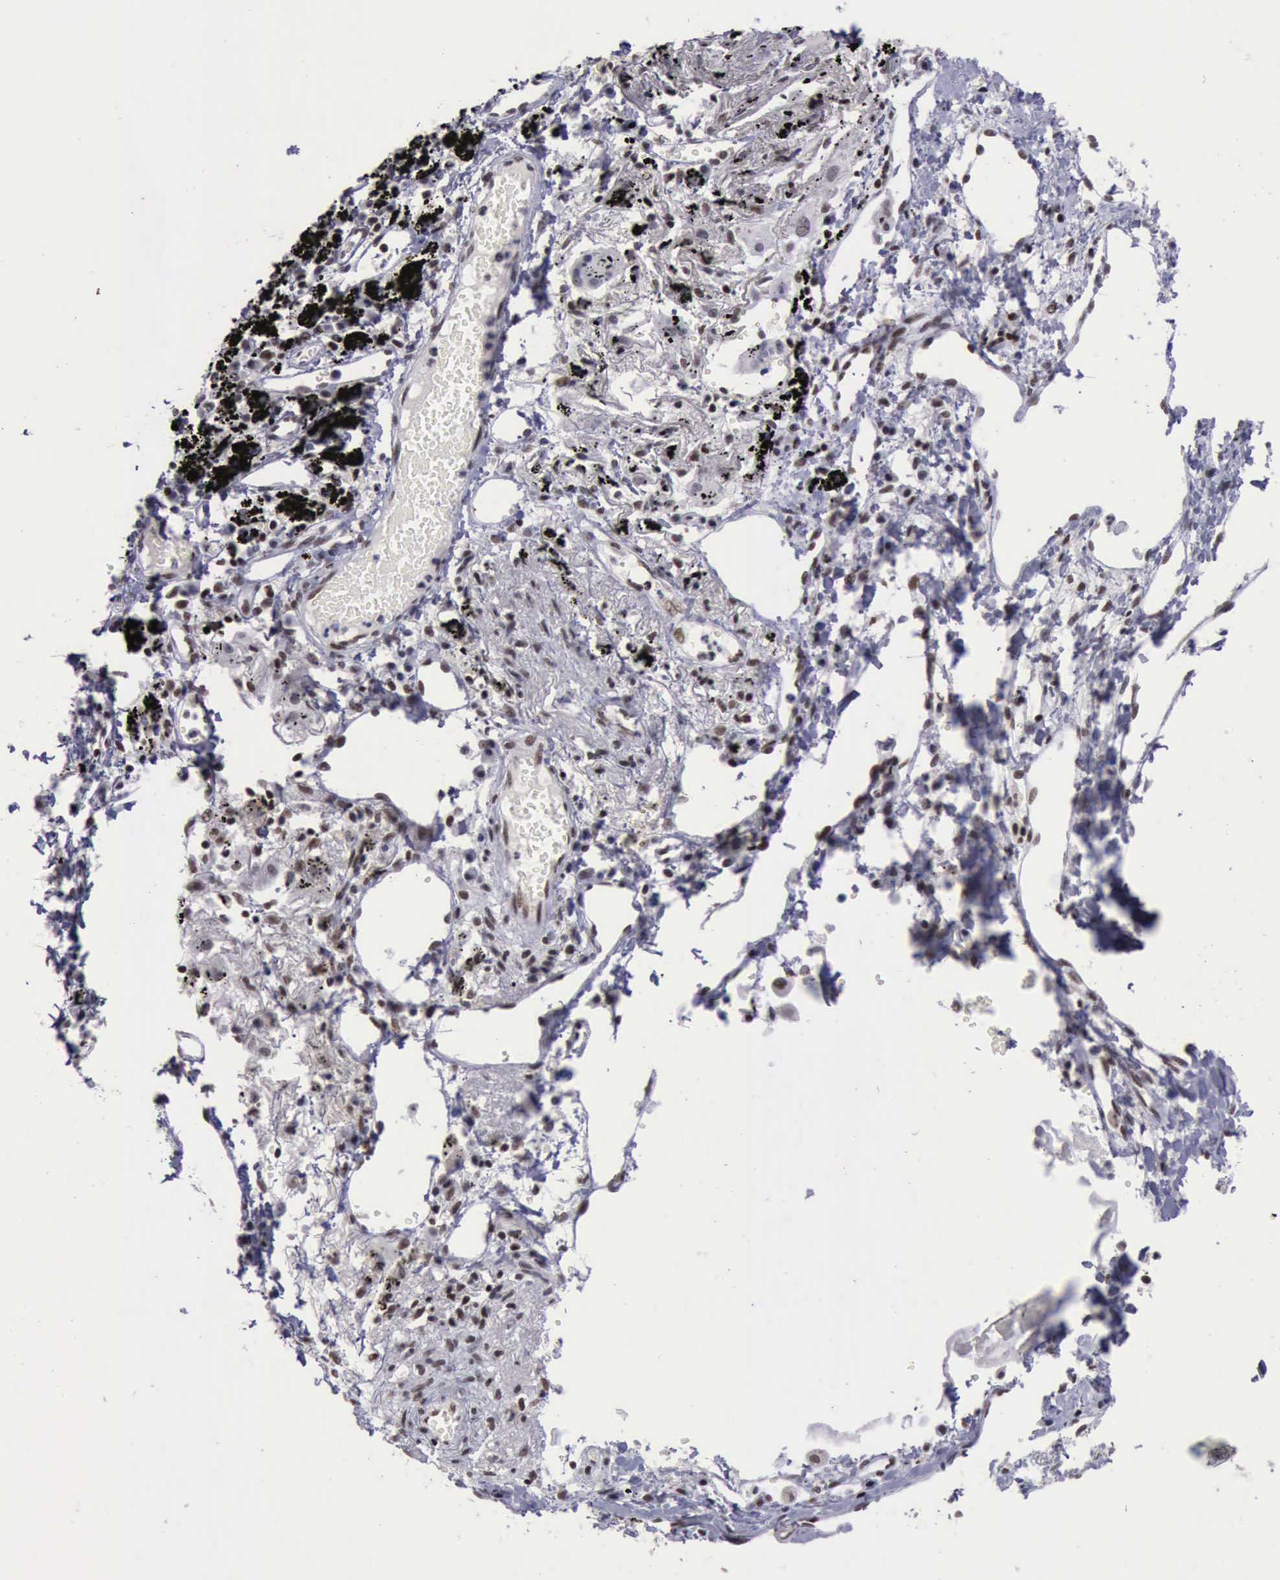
{"staining": {"intensity": "moderate", "quantity": "25%-75%", "location": "nuclear"}, "tissue": "lung cancer", "cell_type": "Tumor cells", "image_type": "cancer", "snomed": [{"axis": "morphology", "description": "Squamous cell carcinoma, NOS"}, {"axis": "topography", "description": "Lung"}], "caption": "Immunohistochemical staining of human lung squamous cell carcinoma reveals medium levels of moderate nuclear protein staining in about 25%-75% of tumor cells. Nuclei are stained in blue.", "gene": "YY1", "patient": {"sex": "male", "age": 71}}